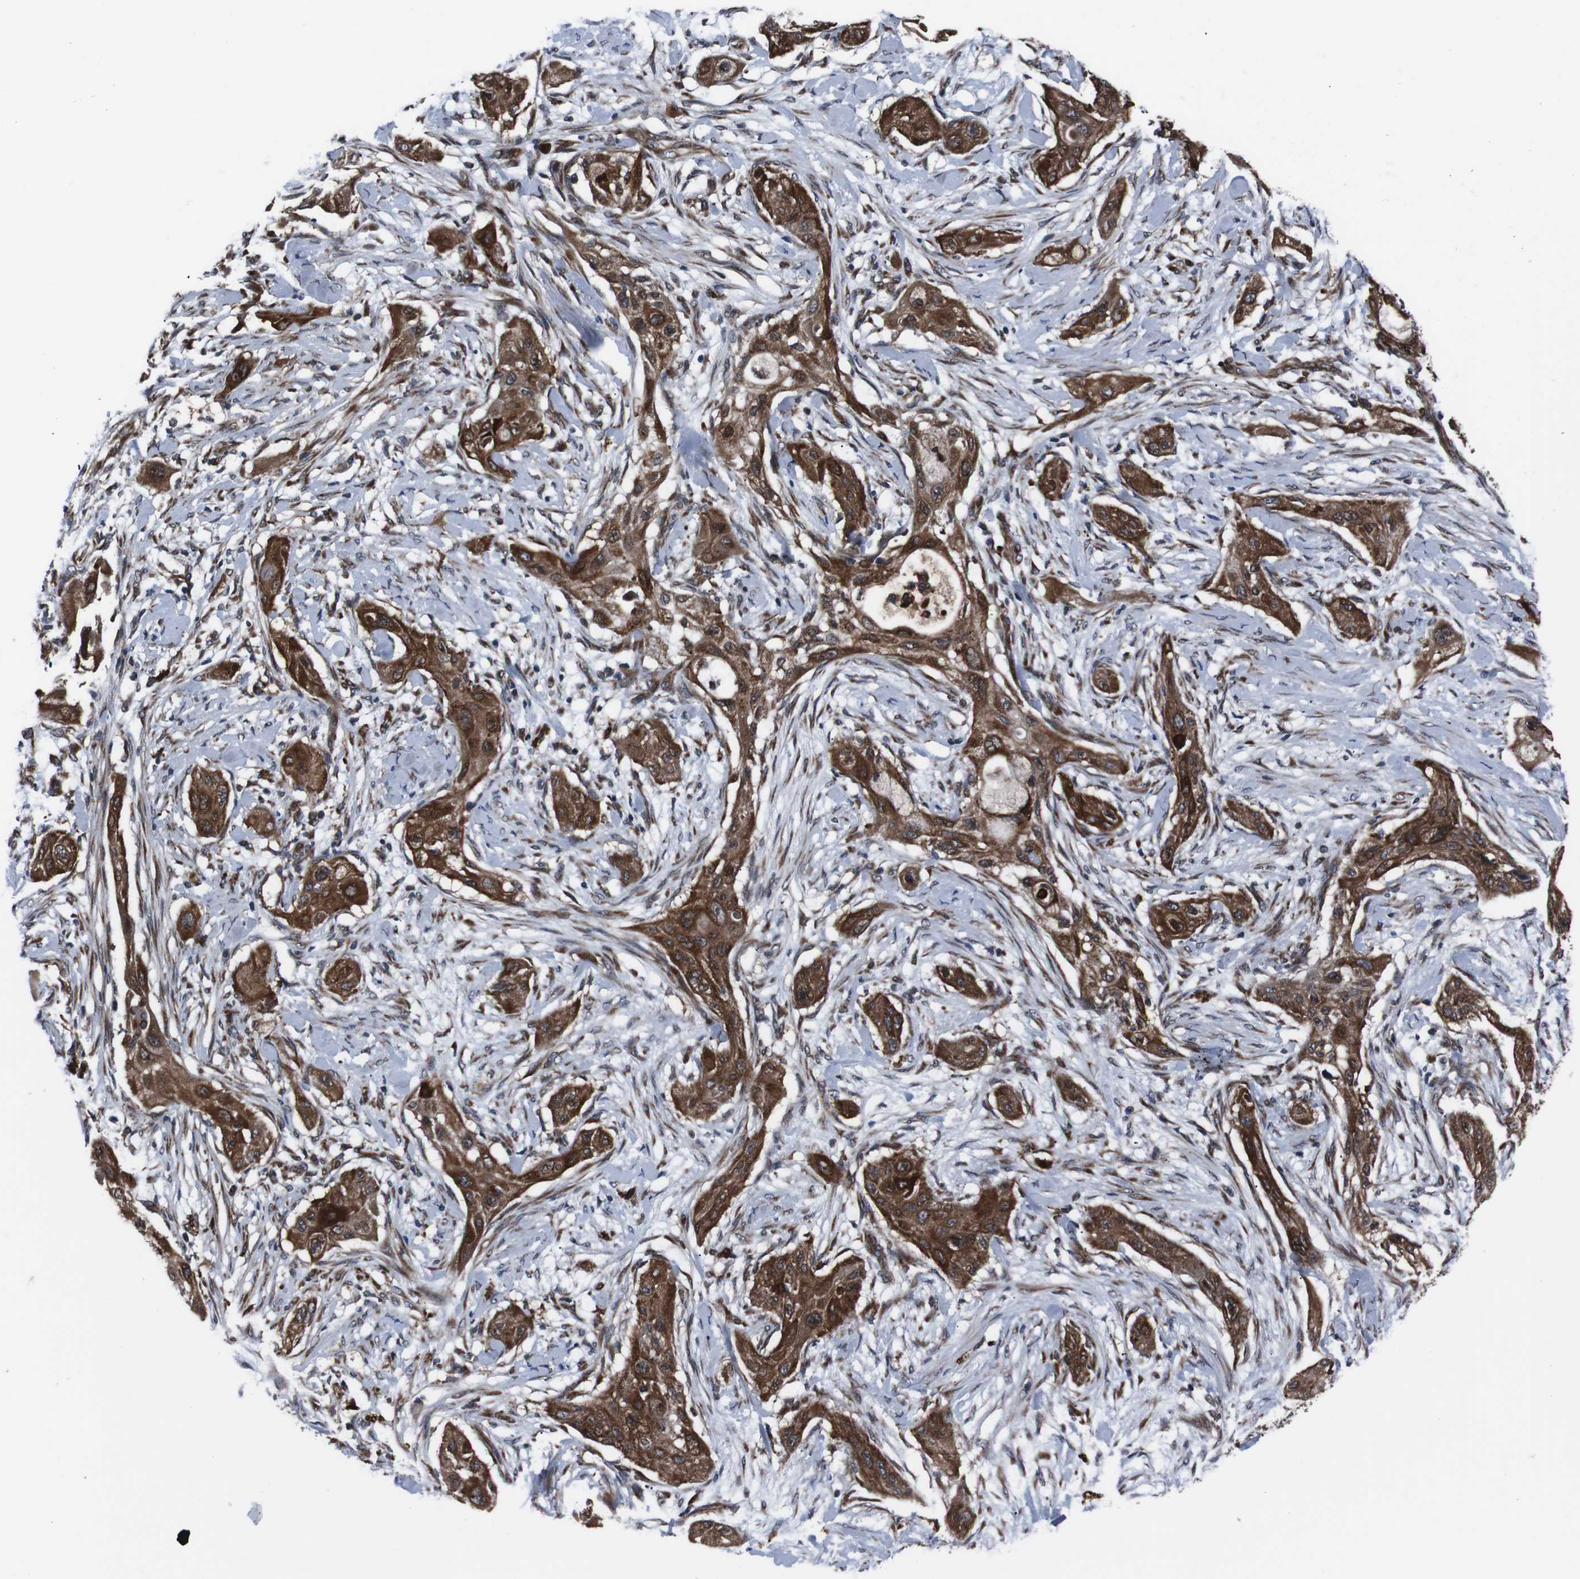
{"staining": {"intensity": "strong", "quantity": ">75%", "location": "cytoplasmic/membranous"}, "tissue": "lung cancer", "cell_type": "Tumor cells", "image_type": "cancer", "snomed": [{"axis": "morphology", "description": "Squamous cell carcinoma, NOS"}, {"axis": "topography", "description": "Lung"}], "caption": "The immunohistochemical stain labels strong cytoplasmic/membranous positivity in tumor cells of lung cancer (squamous cell carcinoma) tissue.", "gene": "EIF4A2", "patient": {"sex": "female", "age": 47}}